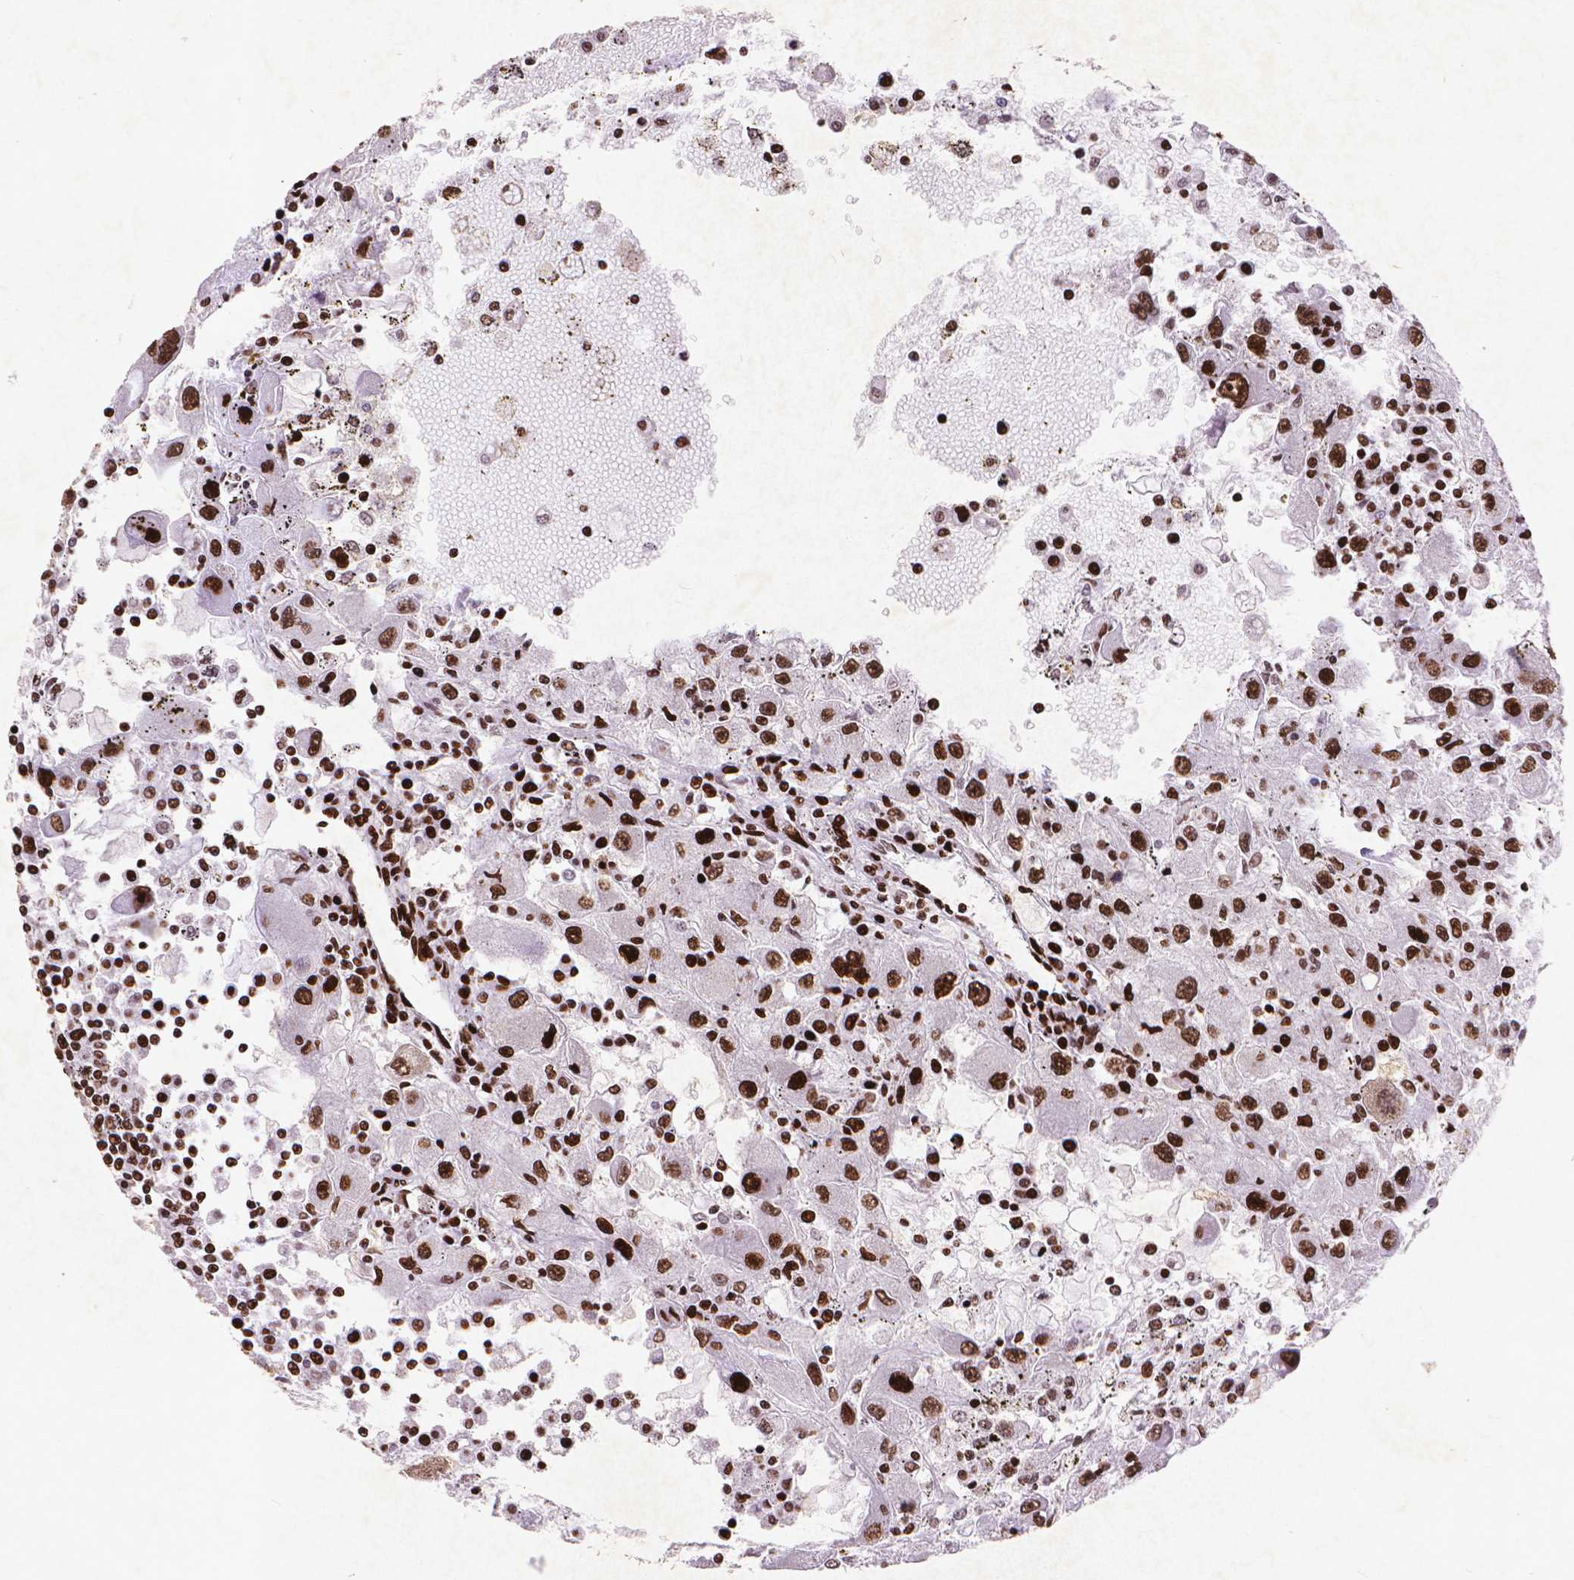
{"staining": {"intensity": "strong", "quantity": ">75%", "location": "nuclear"}, "tissue": "renal cancer", "cell_type": "Tumor cells", "image_type": "cancer", "snomed": [{"axis": "morphology", "description": "Adenocarcinoma, NOS"}, {"axis": "topography", "description": "Kidney"}], "caption": "IHC of renal cancer exhibits high levels of strong nuclear expression in about >75% of tumor cells.", "gene": "CITED2", "patient": {"sex": "female", "age": 67}}